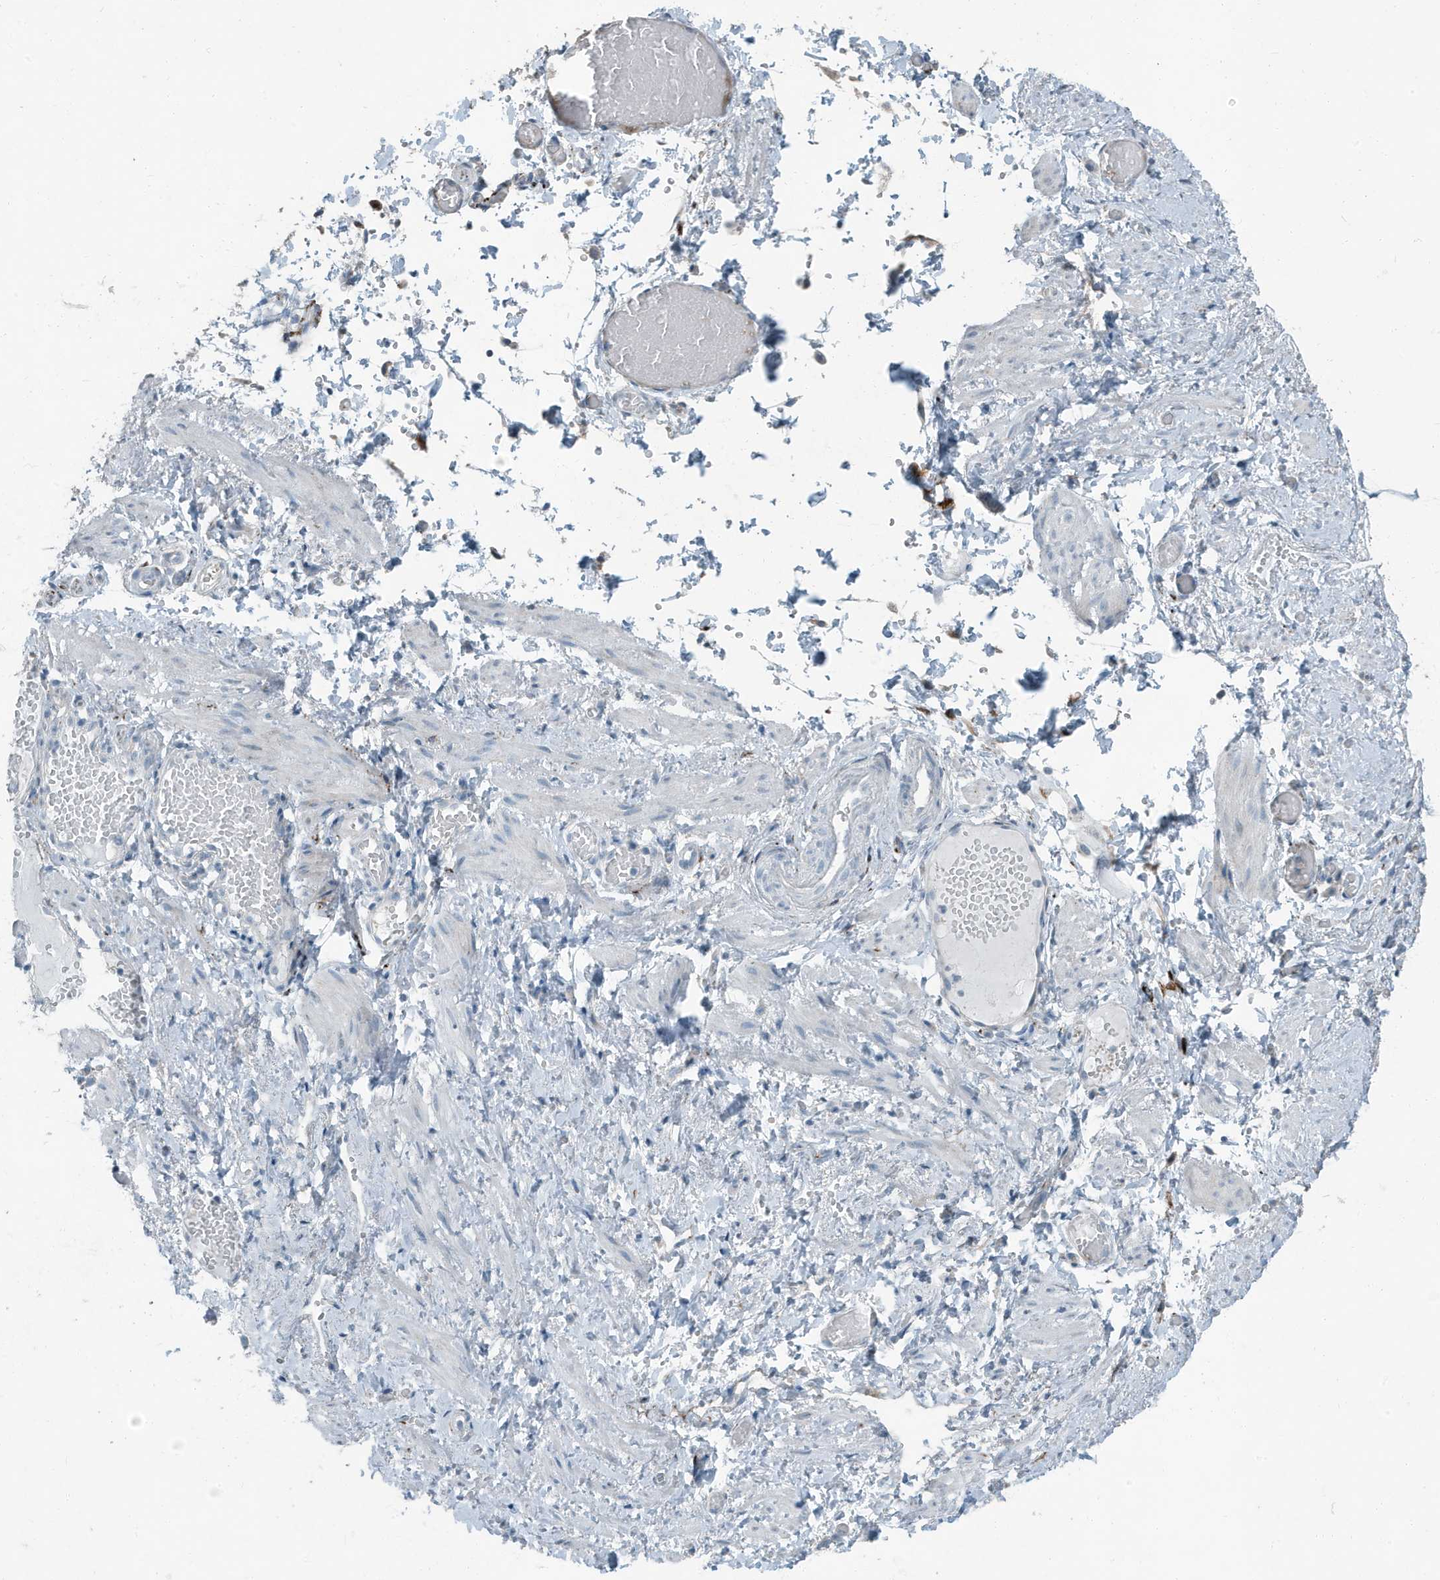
{"staining": {"intensity": "negative", "quantity": "none", "location": "none"}, "tissue": "adipose tissue", "cell_type": "Adipocytes", "image_type": "normal", "snomed": [{"axis": "morphology", "description": "Normal tissue, NOS"}, {"axis": "topography", "description": "Smooth muscle"}, {"axis": "topography", "description": "Peripheral nerve tissue"}], "caption": "A high-resolution micrograph shows immunohistochemistry (IHC) staining of benign adipose tissue, which shows no significant expression in adipocytes.", "gene": "FAM162A", "patient": {"sex": "female", "age": 39}}